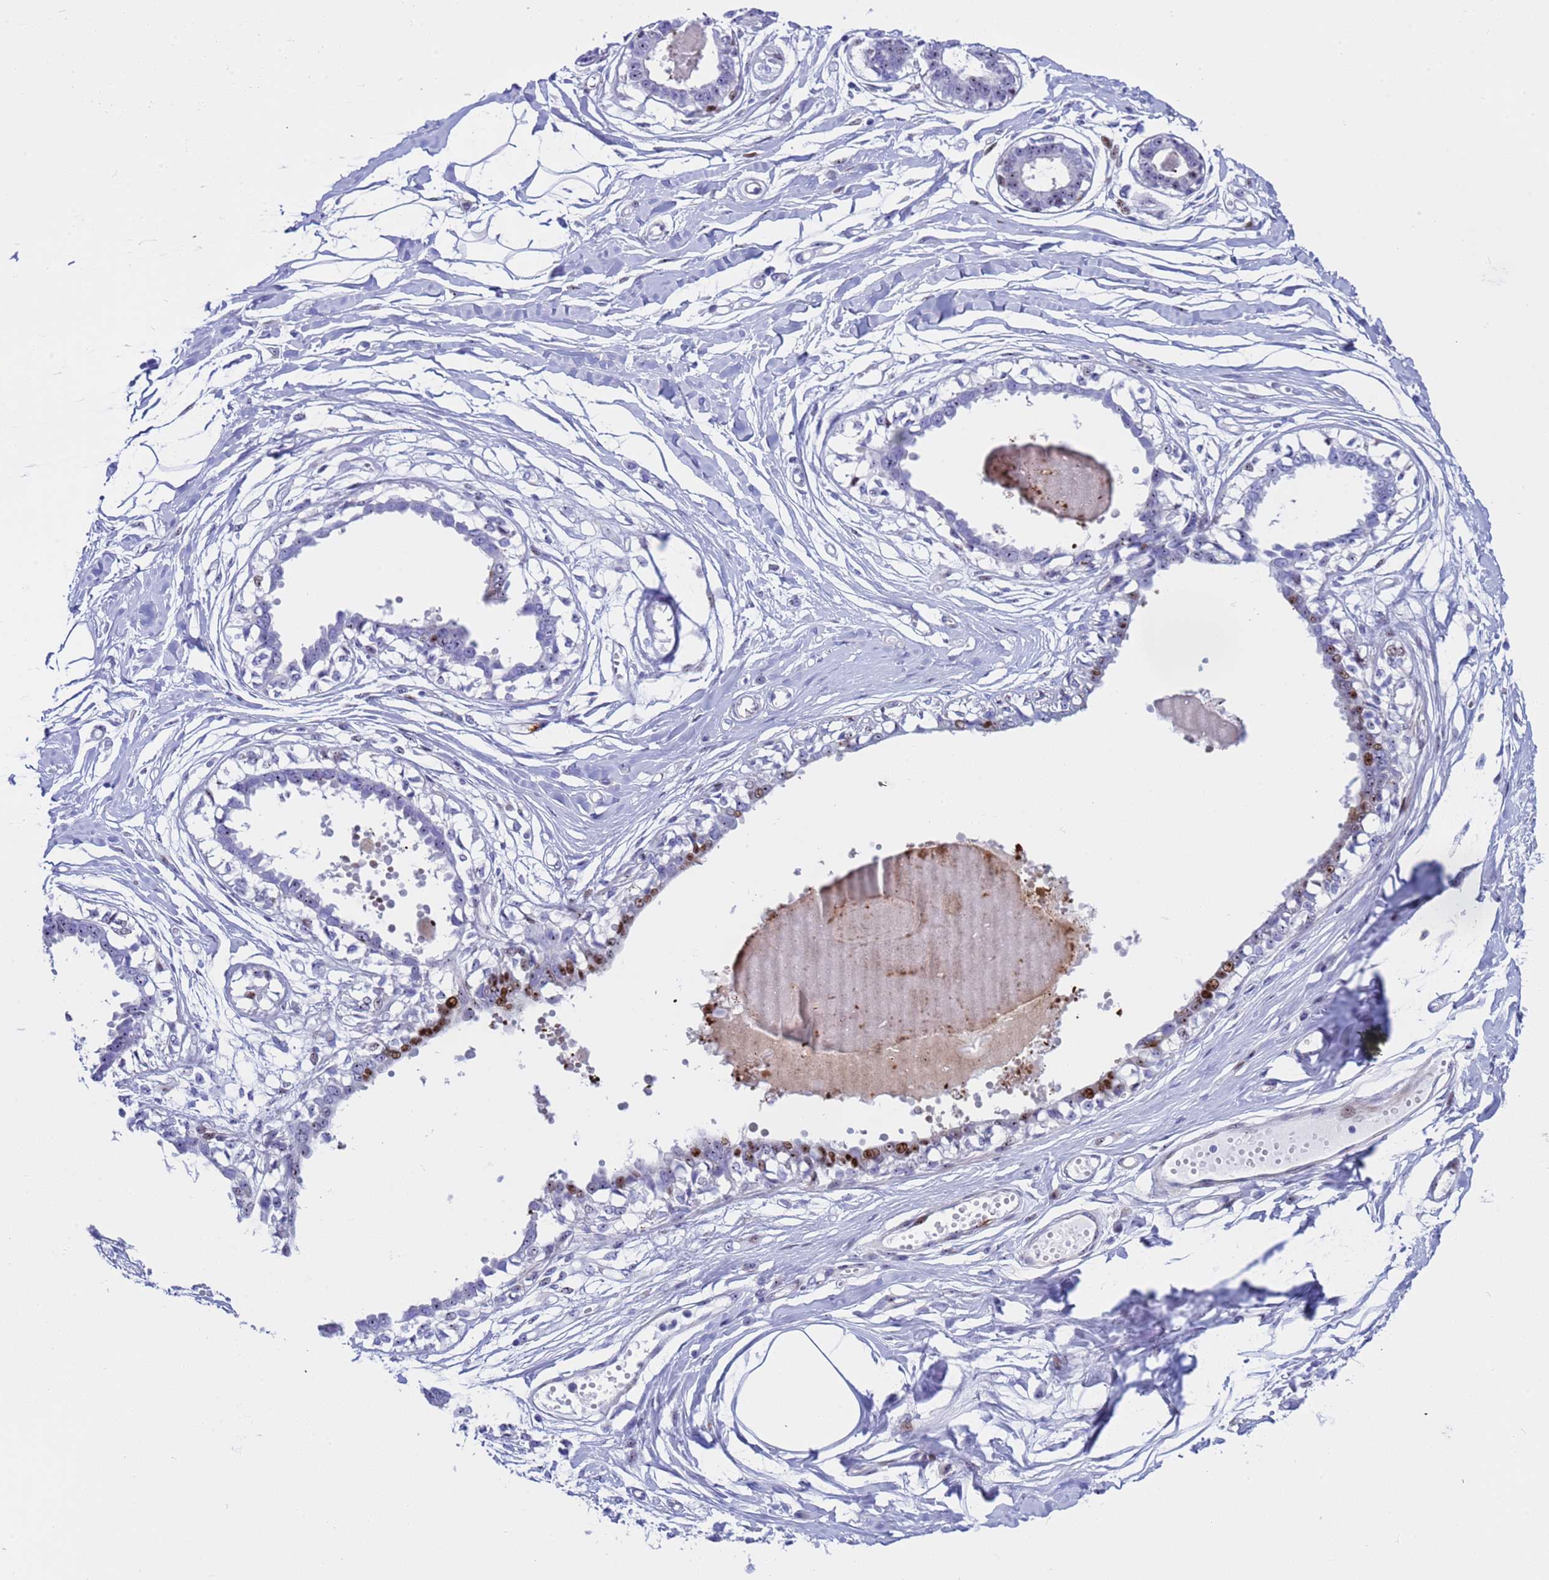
{"staining": {"intensity": "negative", "quantity": "none", "location": "none"}, "tissue": "breast", "cell_type": "Adipocytes", "image_type": "normal", "snomed": [{"axis": "morphology", "description": "Normal tissue, NOS"}, {"axis": "topography", "description": "Breast"}], "caption": "Immunohistochemistry (IHC) image of benign human breast stained for a protein (brown), which shows no positivity in adipocytes.", "gene": "POP5", "patient": {"sex": "female", "age": 45}}